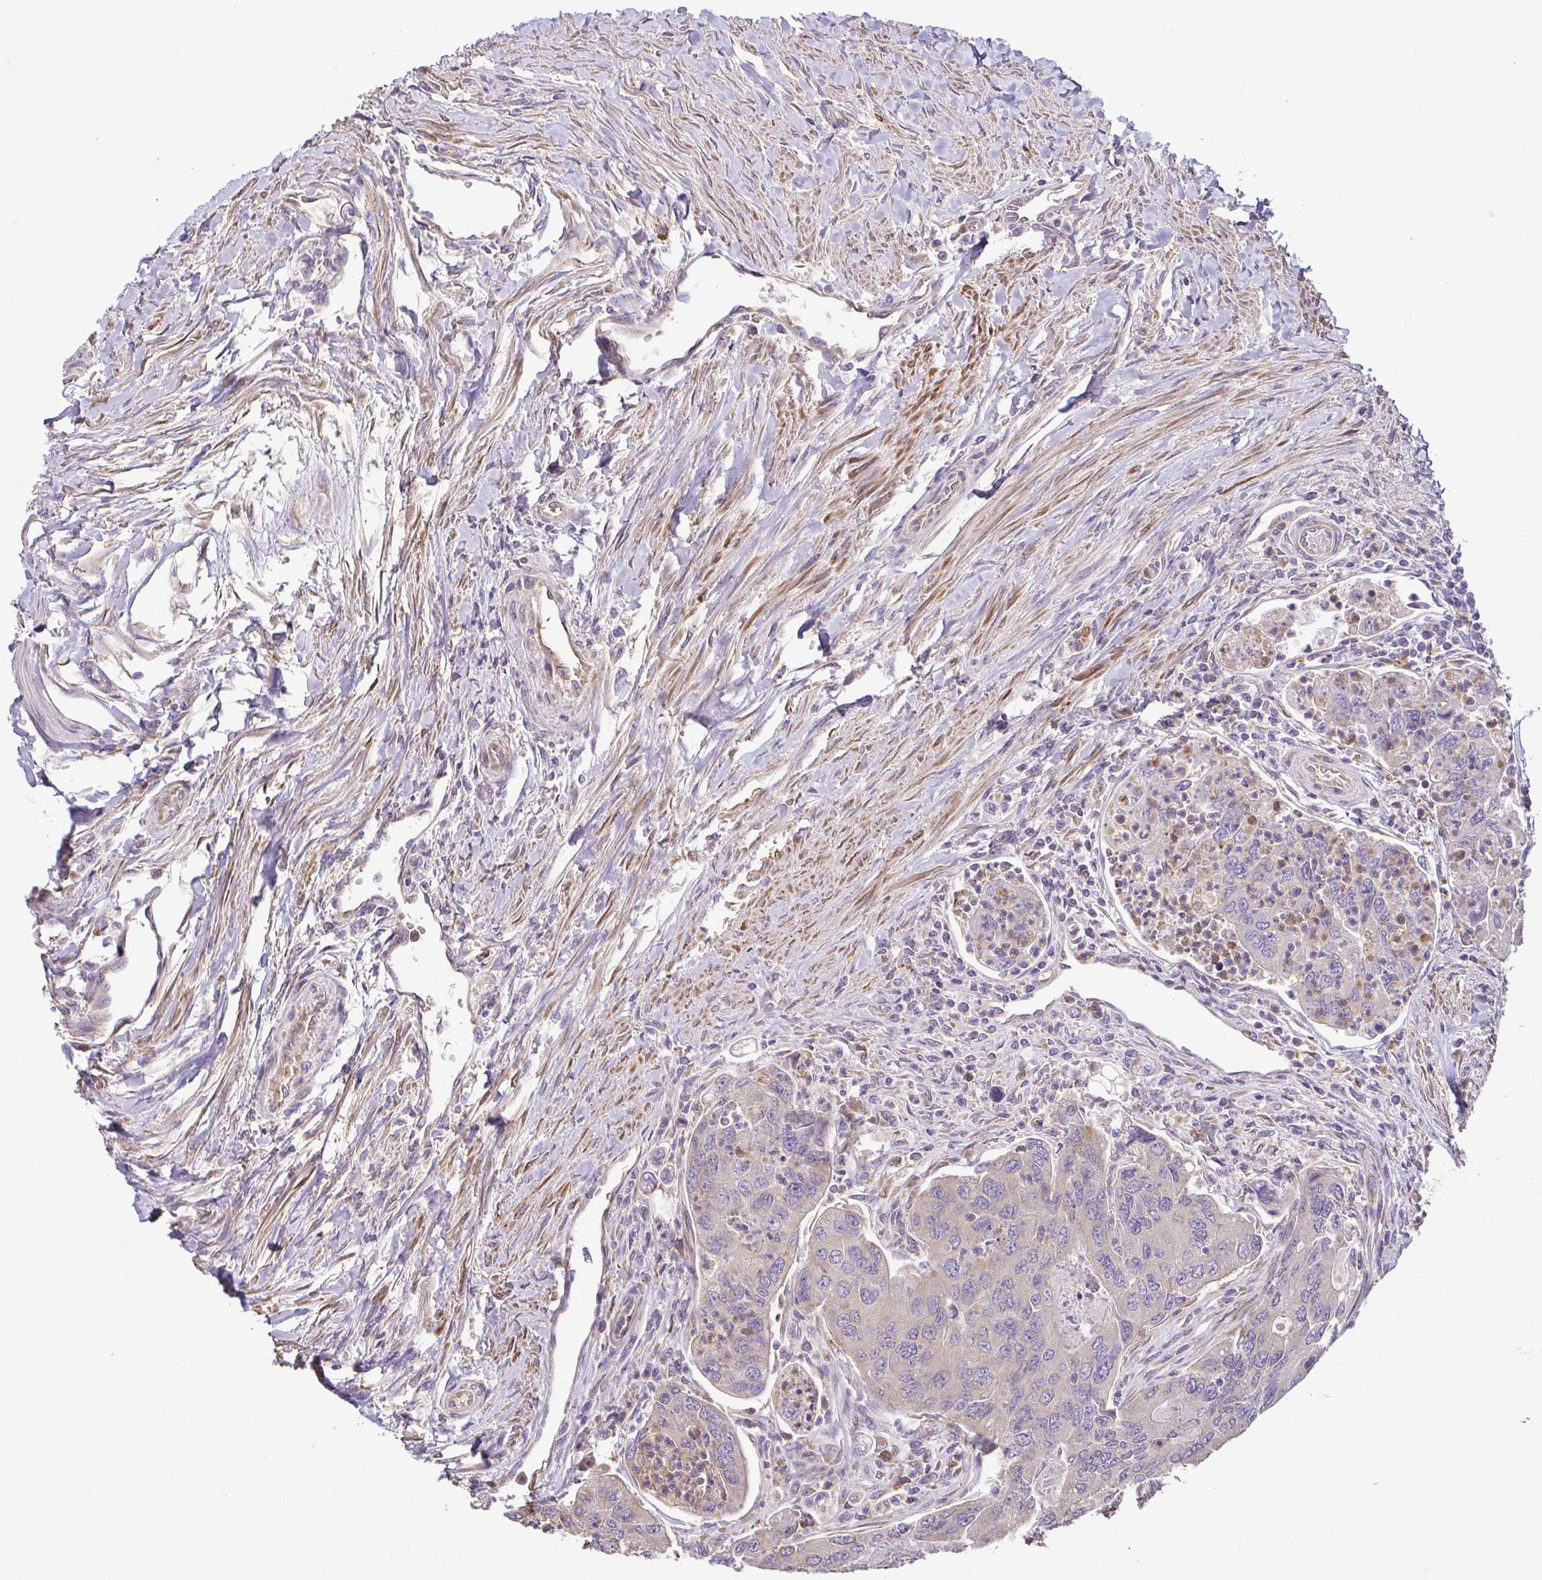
{"staining": {"intensity": "negative", "quantity": "none", "location": "none"}, "tissue": "colorectal cancer", "cell_type": "Tumor cells", "image_type": "cancer", "snomed": [{"axis": "morphology", "description": "Adenocarcinoma, NOS"}, {"axis": "topography", "description": "Colon"}], "caption": "Image shows no significant protein positivity in tumor cells of colorectal cancer (adenocarcinoma).", "gene": "MYL10", "patient": {"sex": "female", "age": 67}}